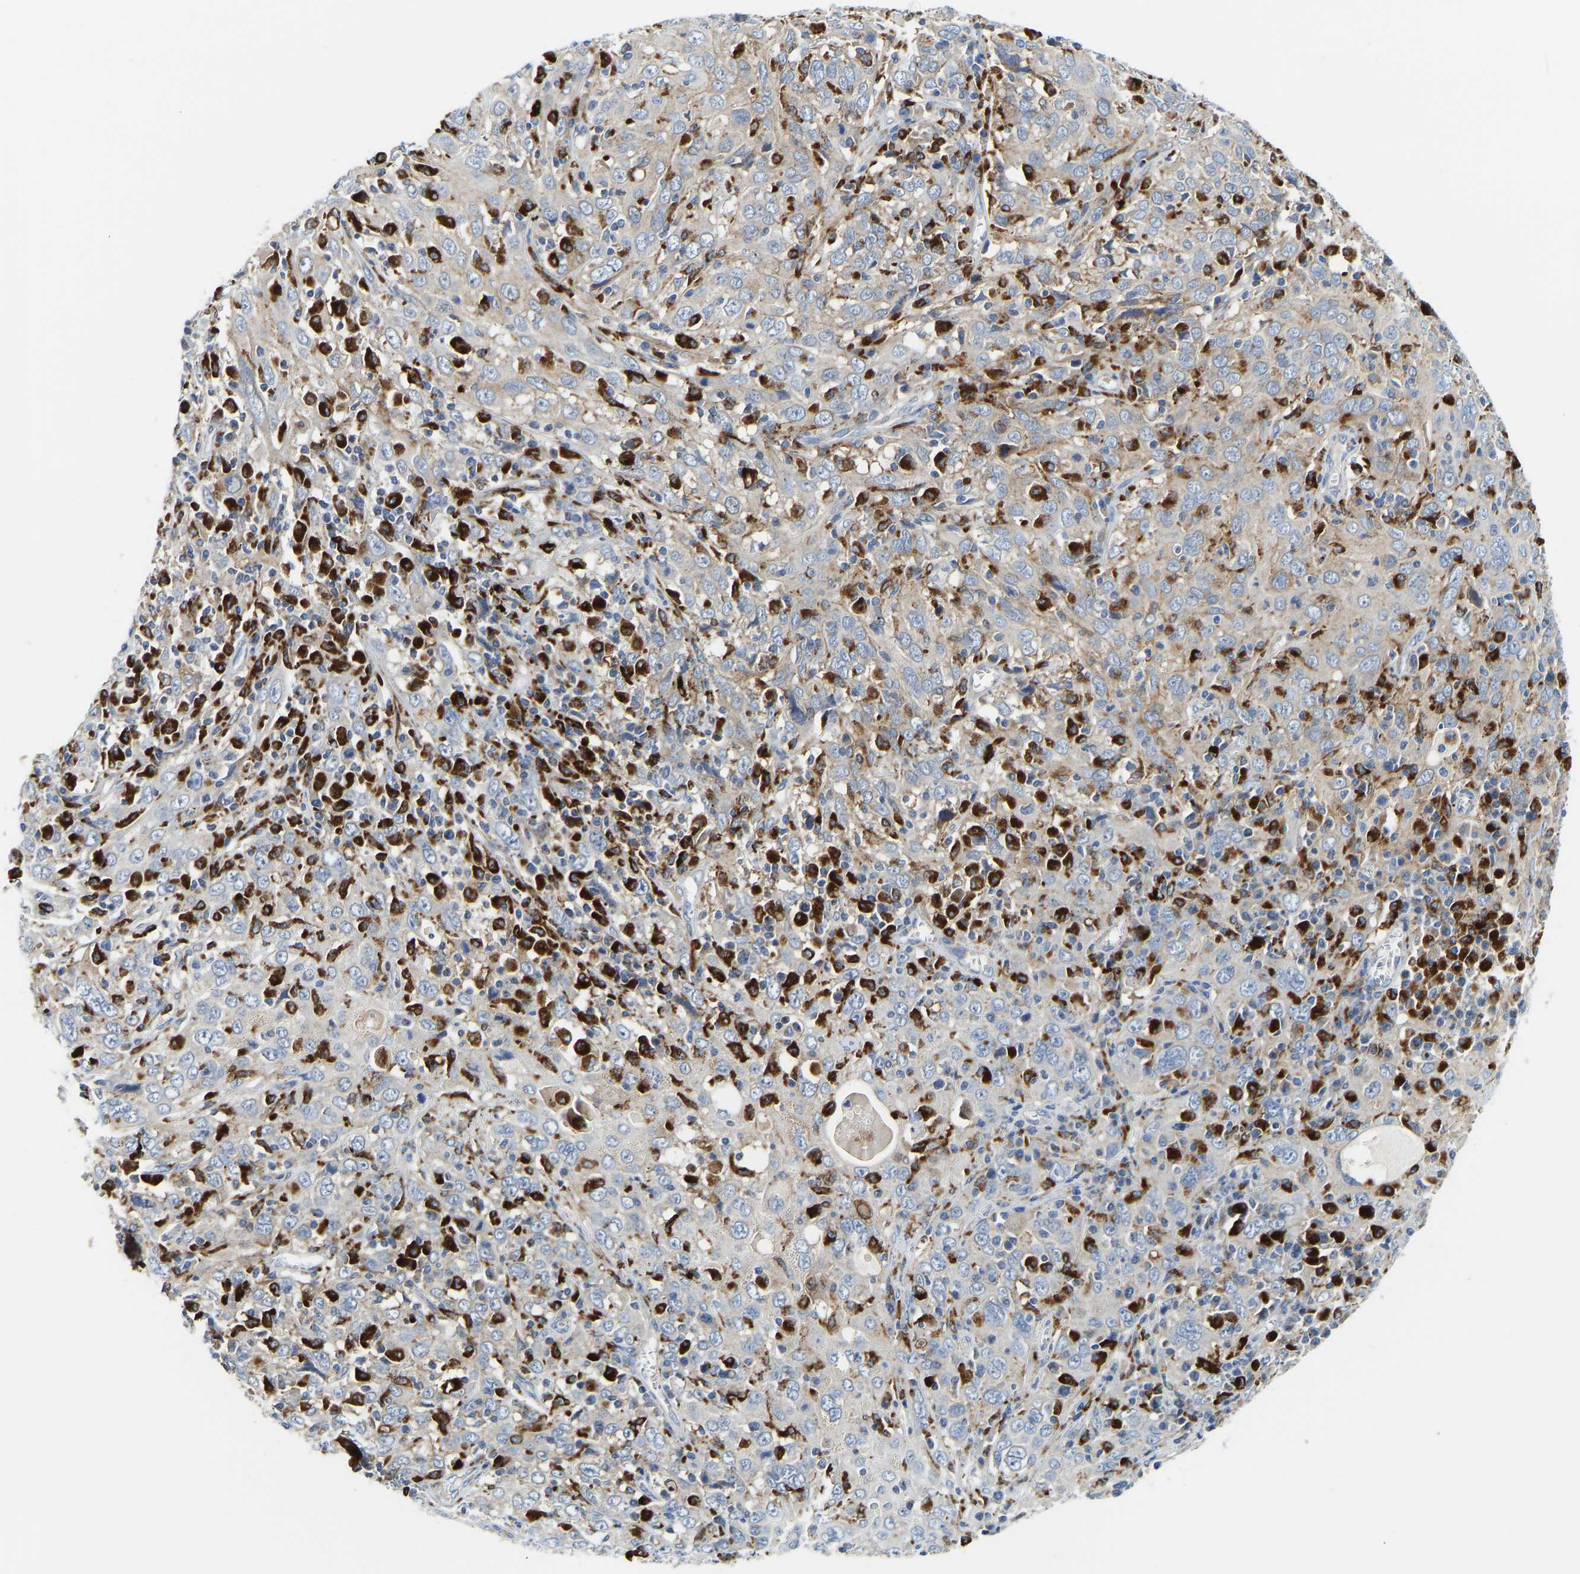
{"staining": {"intensity": "weak", "quantity": "25%-75%", "location": "cytoplasmic/membranous"}, "tissue": "cervical cancer", "cell_type": "Tumor cells", "image_type": "cancer", "snomed": [{"axis": "morphology", "description": "Squamous cell carcinoma, NOS"}, {"axis": "topography", "description": "Cervix"}], "caption": "Immunohistochemistry (IHC) staining of cervical cancer, which demonstrates low levels of weak cytoplasmic/membranous expression in about 25%-75% of tumor cells indicating weak cytoplasmic/membranous protein positivity. The staining was performed using DAB (3,3'-diaminobenzidine) (brown) for protein detection and nuclei were counterstained in hematoxylin (blue).", "gene": "ATP6V1E1", "patient": {"sex": "female", "age": 46}}